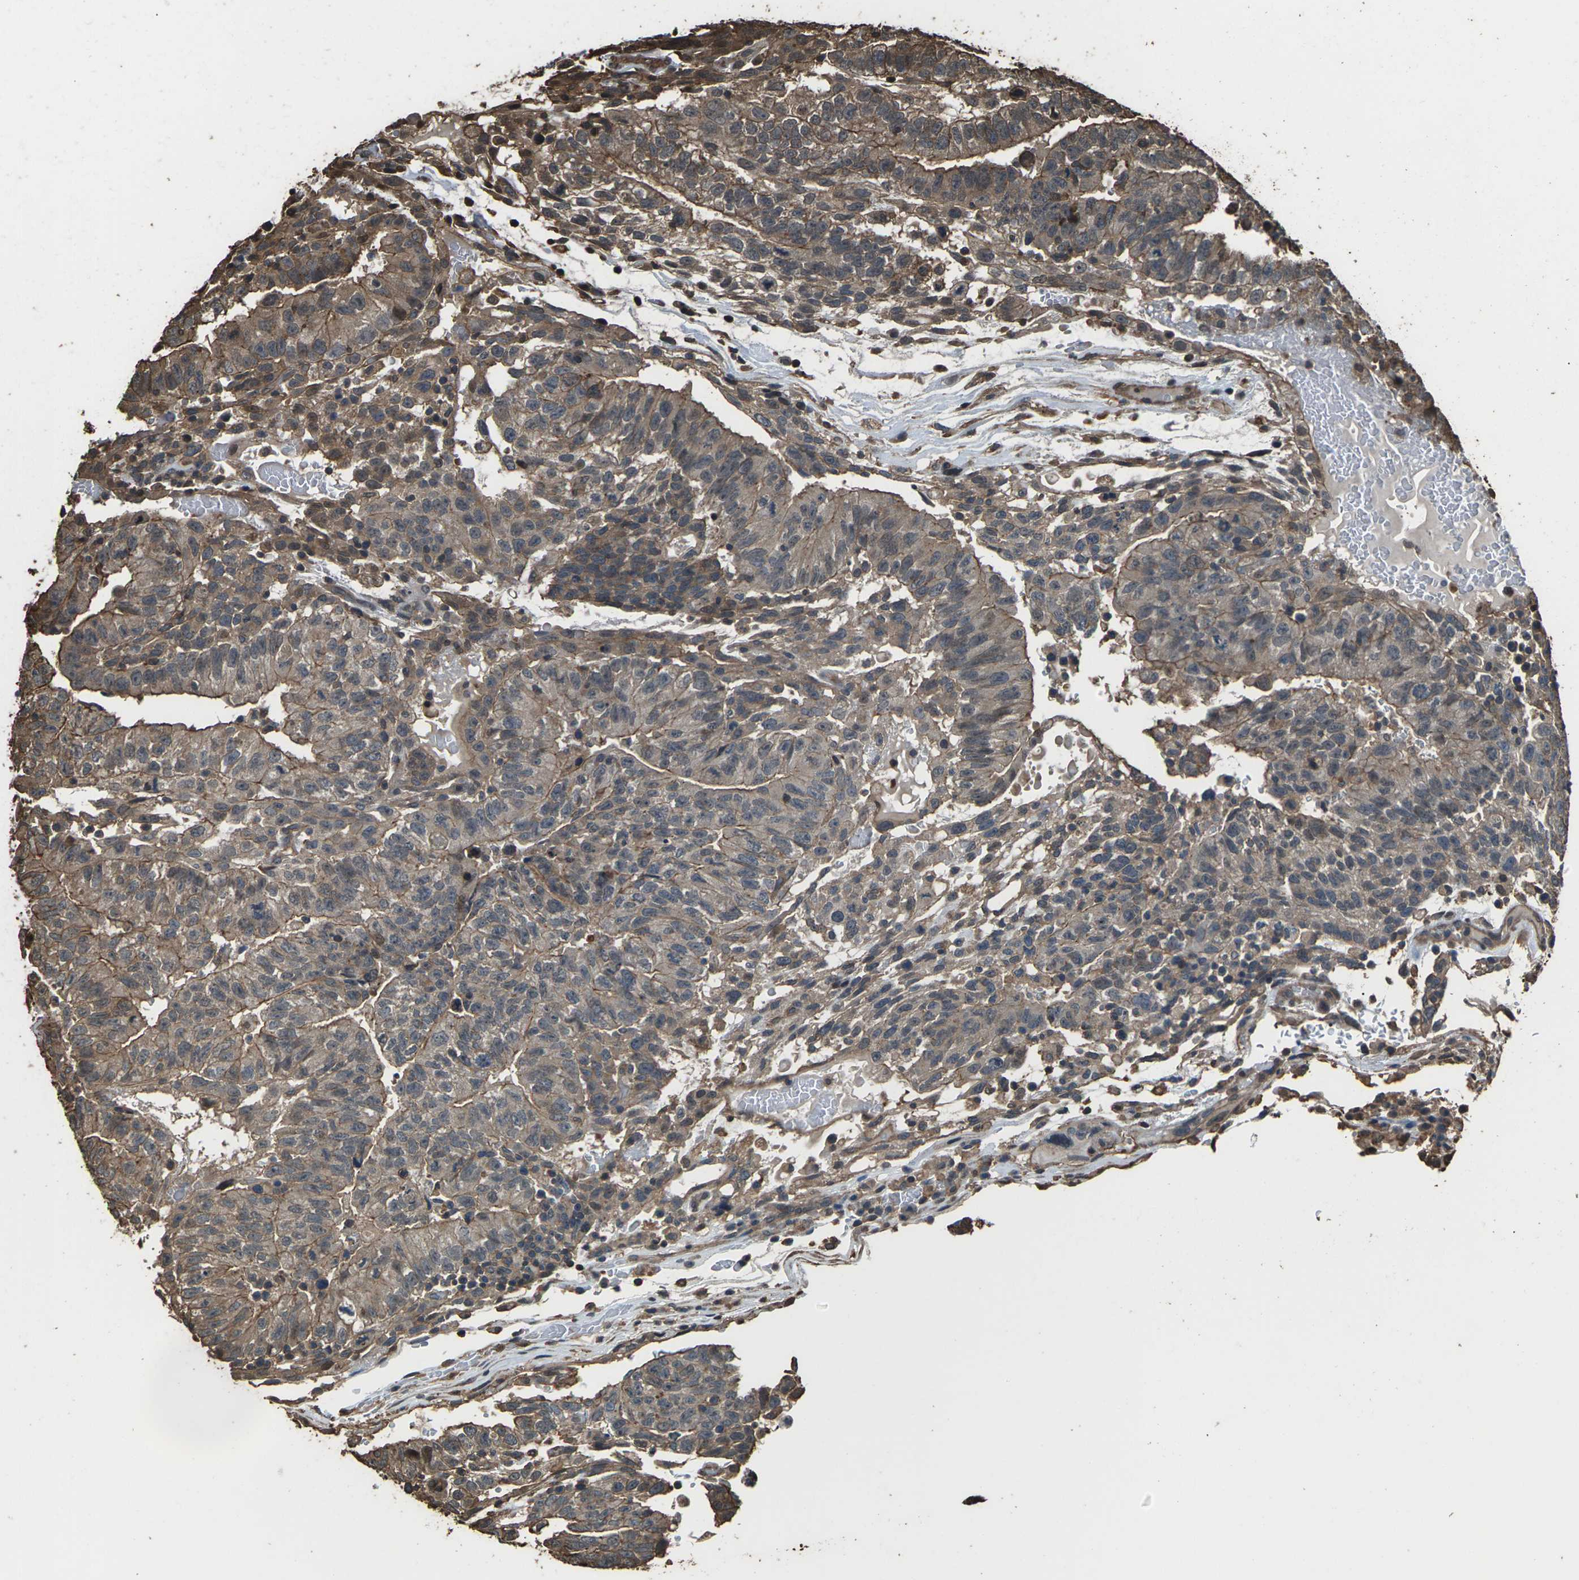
{"staining": {"intensity": "moderate", "quantity": "25%-75%", "location": "cytoplasmic/membranous"}, "tissue": "testis cancer", "cell_type": "Tumor cells", "image_type": "cancer", "snomed": [{"axis": "morphology", "description": "Seminoma, NOS"}, {"axis": "morphology", "description": "Carcinoma, Embryonal, NOS"}, {"axis": "topography", "description": "Testis"}], "caption": "DAB (3,3'-diaminobenzidine) immunohistochemical staining of testis cancer reveals moderate cytoplasmic/membranous protein positivity in about 25%-75% of tumor cells. Nuclei are stained in blue.", "gene": "DHPS", "patient": {"sex": "male", "age": 52}}